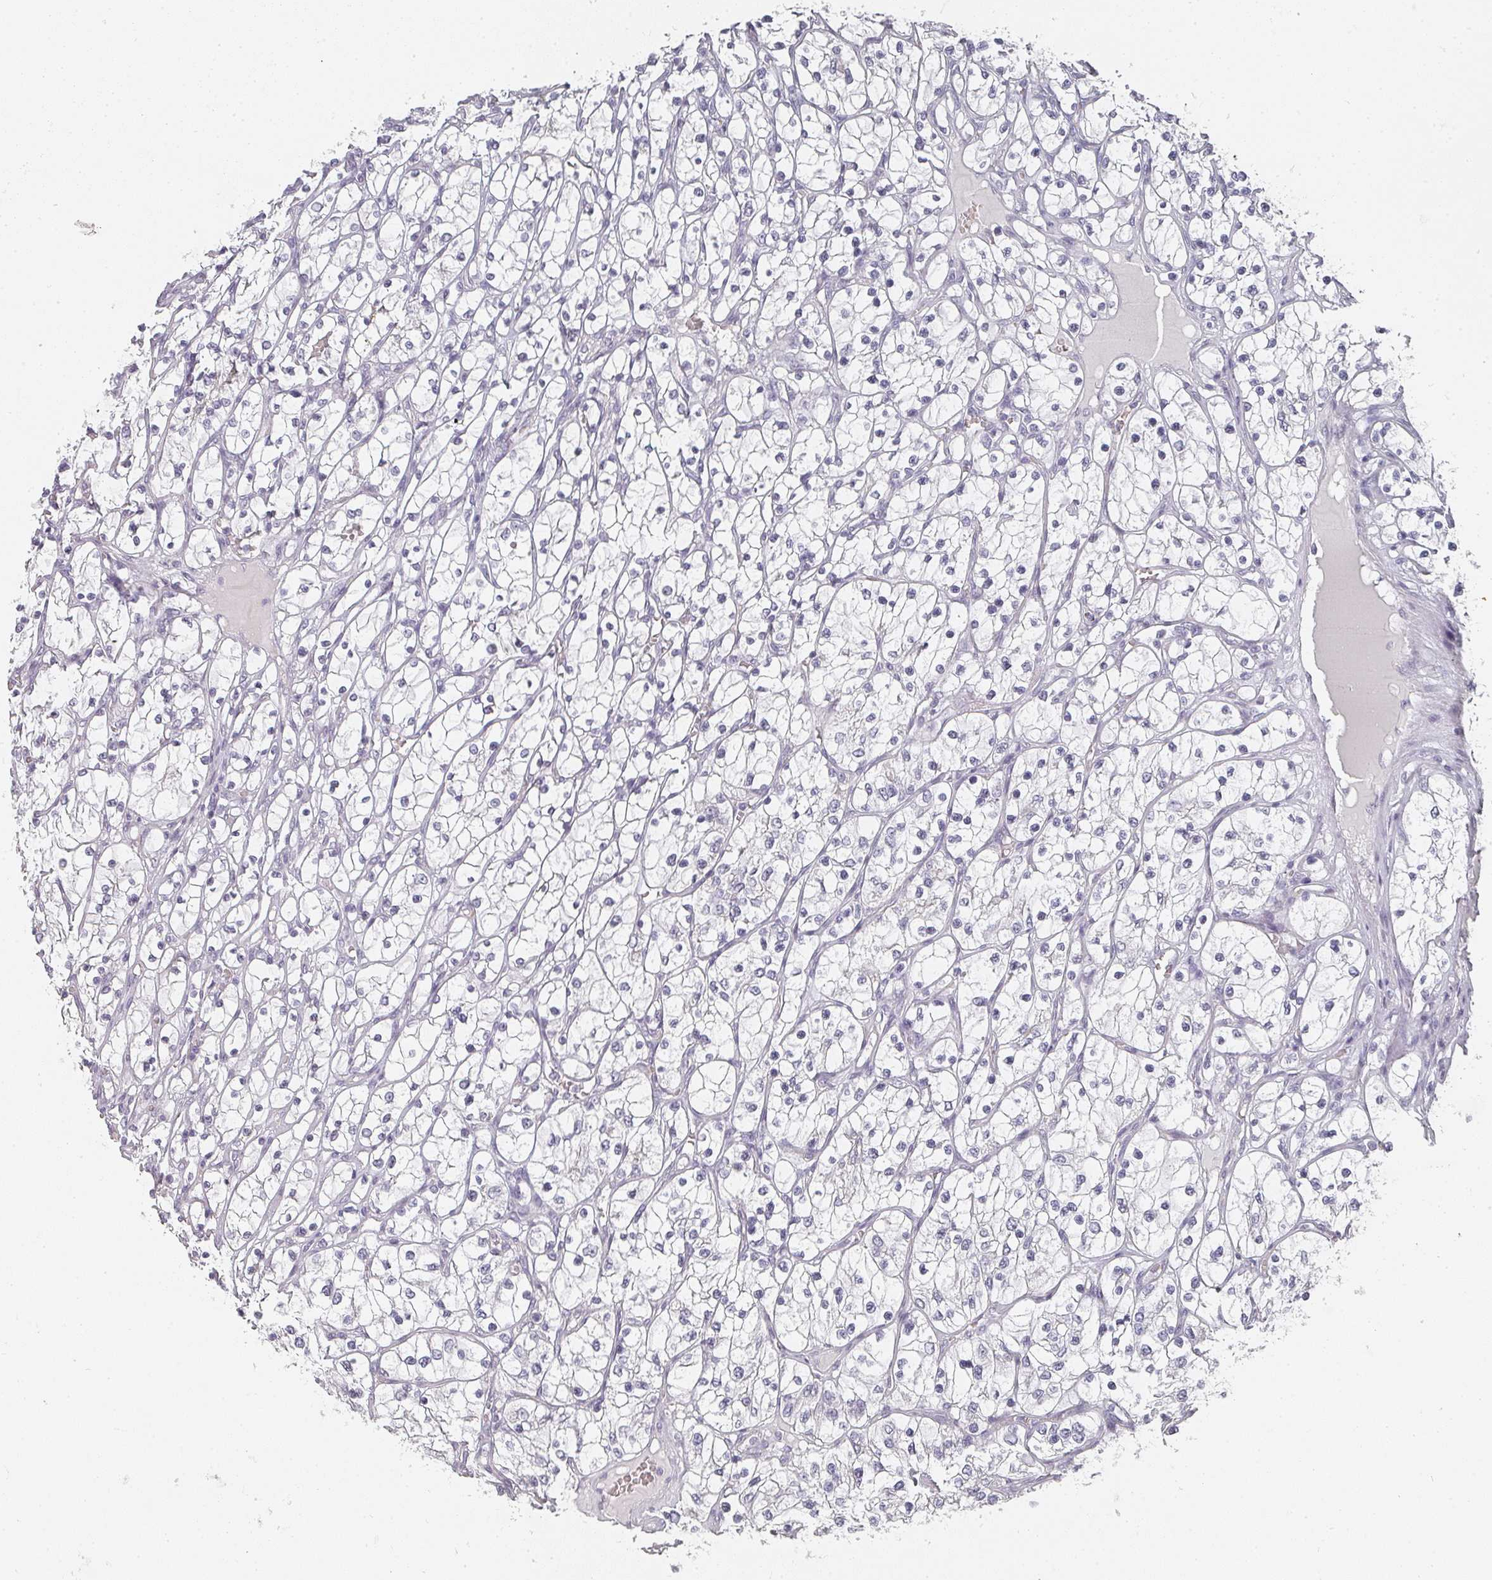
{"staining": {"intensity": "negative", "quantity": "none", "location": "none"}, "tissue": "renal cancer", "cell_type": "Tumor cells", "image_type": "cancer", "snomed": [{"axis": "morphology", "description": "Adenocarcinoma, NOS"}, {"axis": "topography", "description": "Kidney"}], "caption": "Immunohistochemistry (IHC) histopathology image of neoplastic tissue: adenocarcinoma (renal) stained with DAB (3,3'-diaminobenzidine) demonstrates no significant protein staining in tumor cells.", "gene": "SHISA2", "patient": {"sex": "female", "age": 69}}